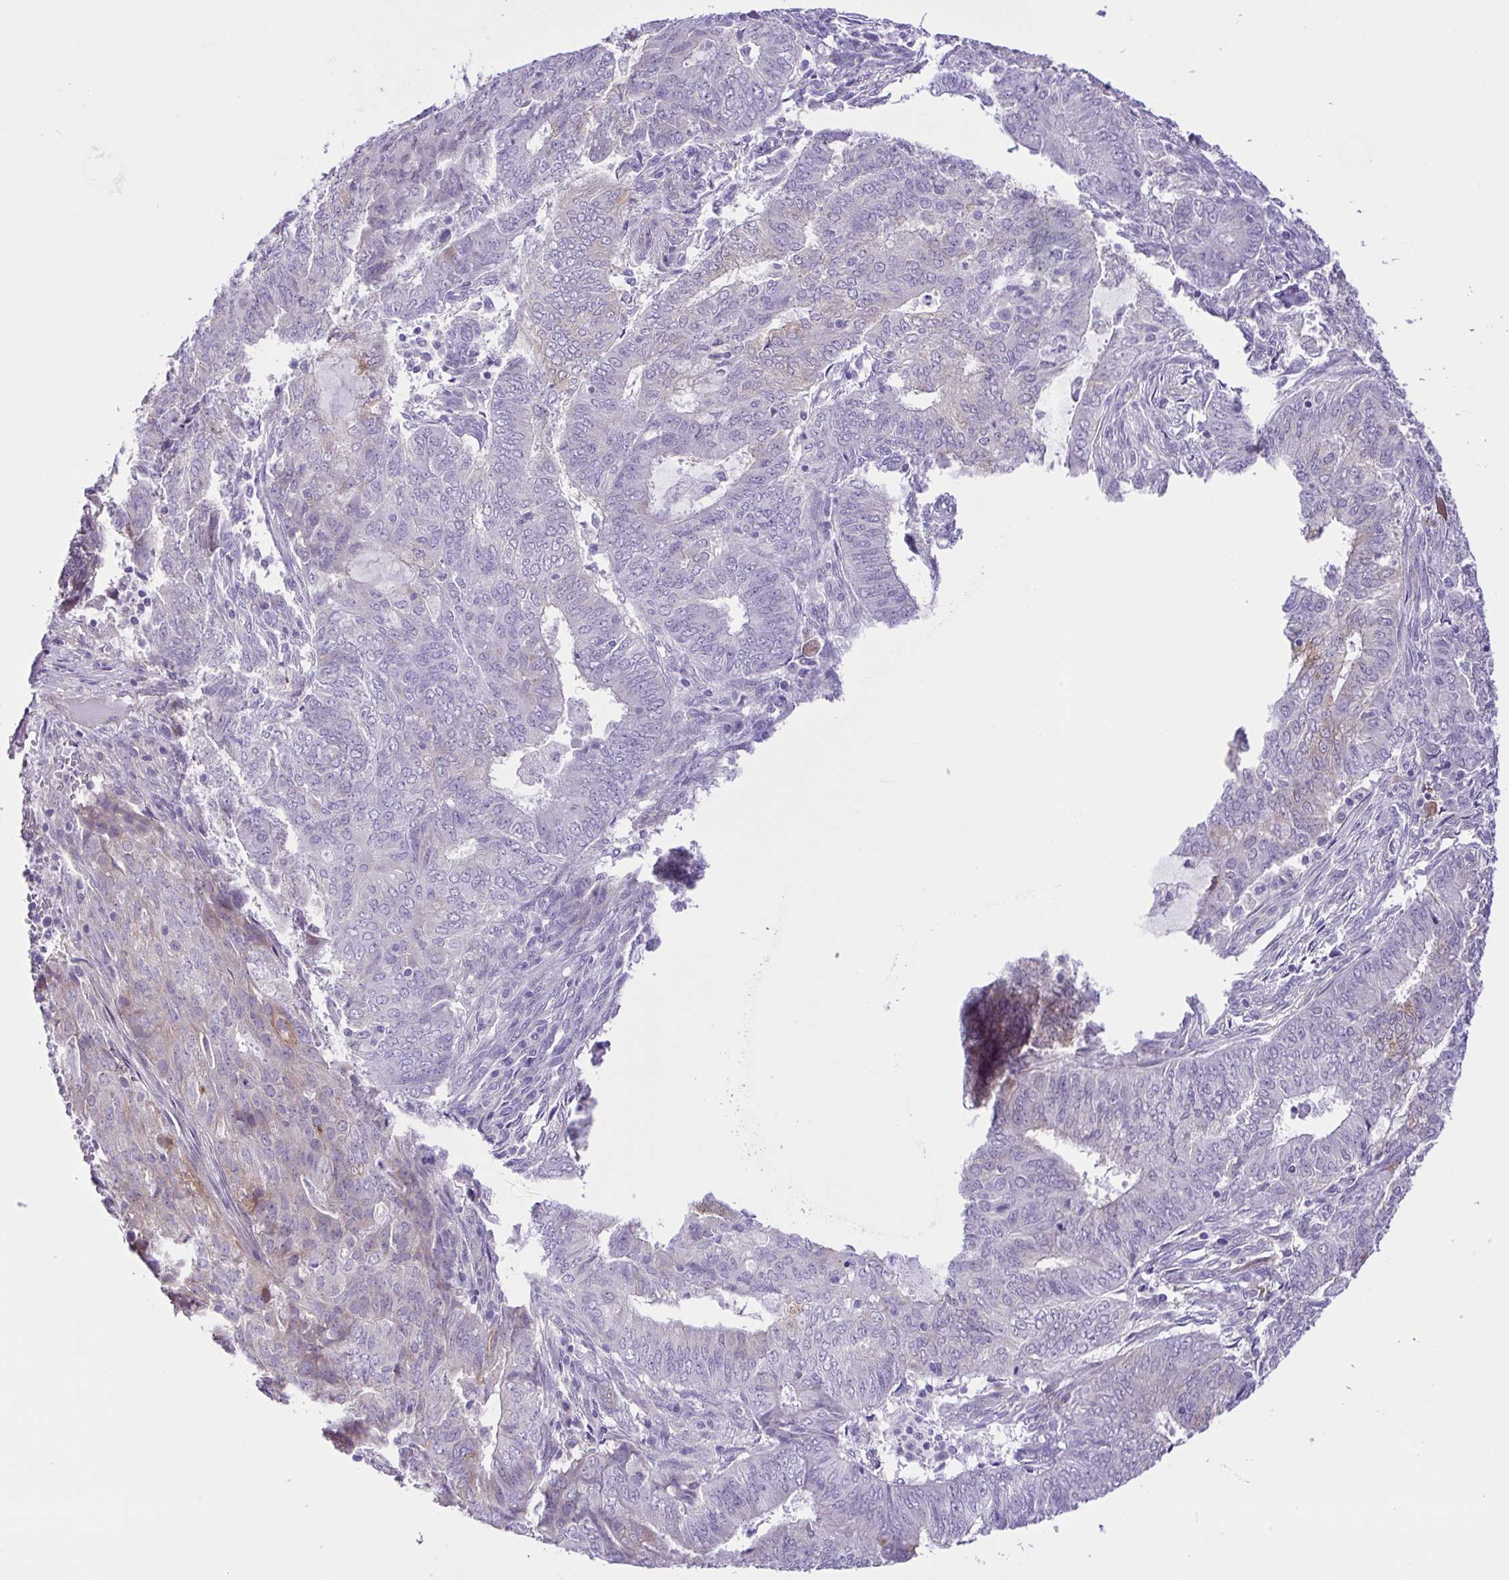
{"staining": {"intensity": "weak", "quantity": "<25%", "location": "cytoplasmic/membranous"}, "tissue": "endometrial cancer", "cell_type": "Tumor cells", "image_type": "cancer", "snomed": [{"axis": "morphology", "description": "Adenocarcinoma, NOS"}, {"axis": "topography", "description": "Endometrium"}], "caption": "Immunohistochemistry (IHC) photomicrograph of human adenocarcinoma (endometrial) stained for a protein (brown), which demonstrates no expression in tumor cells.", "gene": "DCLK2", "patient": {"sex": "female", "age": 62}}